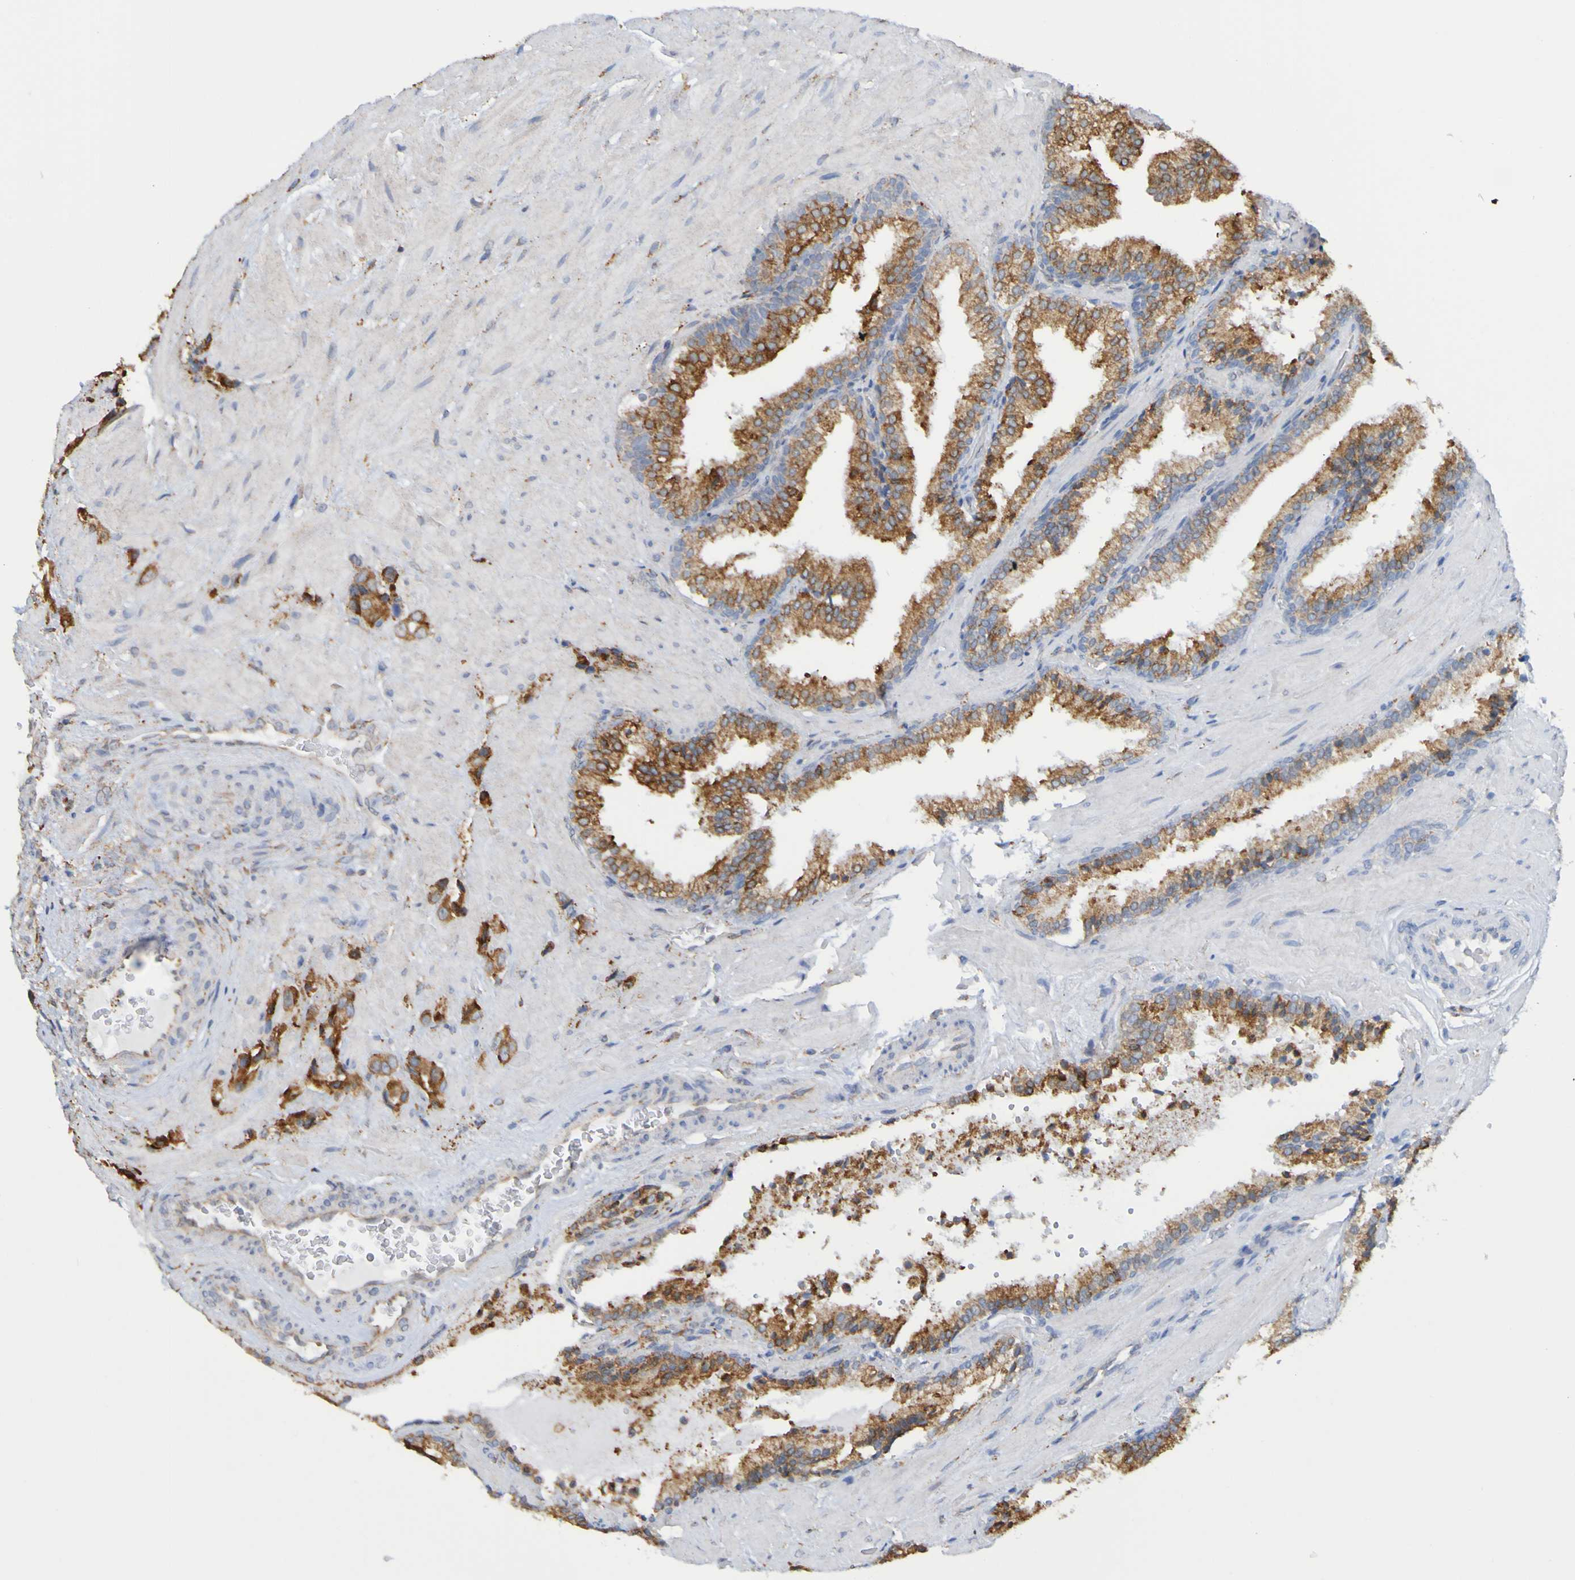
{"staining": {"intensity": "strong", "quantity": "25%-75%", "location": "cytoplasmic/membranous"}, "tissue": "prostate cancer", "cell_type": "Tumor cells", "image_type": "cancer", "snomed": [{"axis": "morphology", "description": "Adenocarcinoma, High grade"}, {"axis": "topography", "description": "Prostate"}], "caption": "DAB immunohistochemical staining of human prostate cancer (high-grade adenocarcinoma) displays strong cytoplasmic/membranous protein staining in approximately 25%-75% of tumor cells. (DAB IHC, brown staining for protein, blue staining for nuclei).", "gene": "PDIA3", "patient": {"sex": "male", "age": 64}}